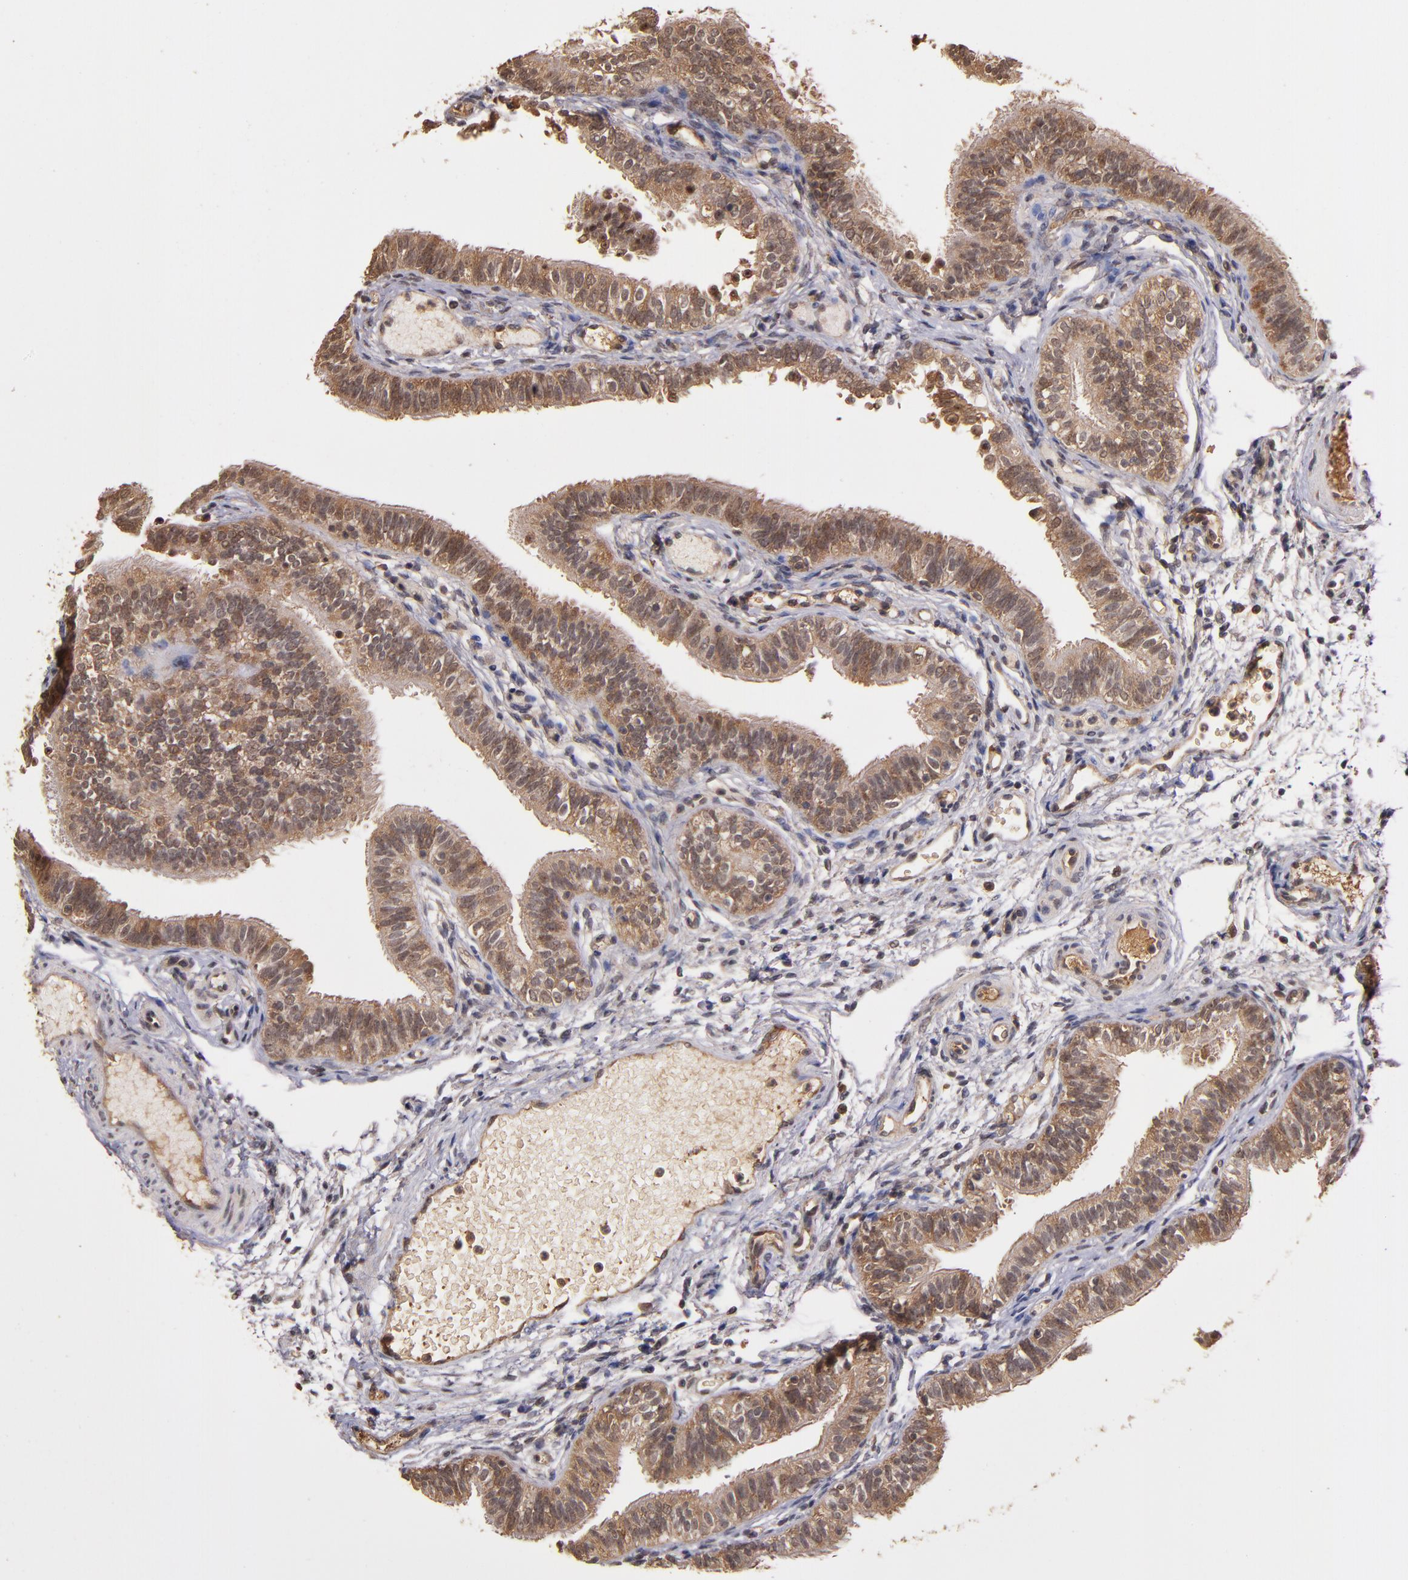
{"staining": {"intensity": "moderate", "quantity": ">75%", "location": "cytoplasmic/membranous"}, "tissue": "fallopian tube", "cell_type": "Glandular cells", "image_type": "normal", "snomed": [{"axis": "morphology", "description": "Normal tissue, NOS"}, {"axis": "morphology", "description": "Dermoid, NOS"}, {"axis": "topography", "description": "Fallopian tube"}], "caption": "Fallopian tube stained with immunohistochemistry (IHC) shows moderate cytoplasmic/membranous expression in about >75% of glandular cells.", "gene": "RIOK3", "patient": {"sex": "female", "age": 33}}